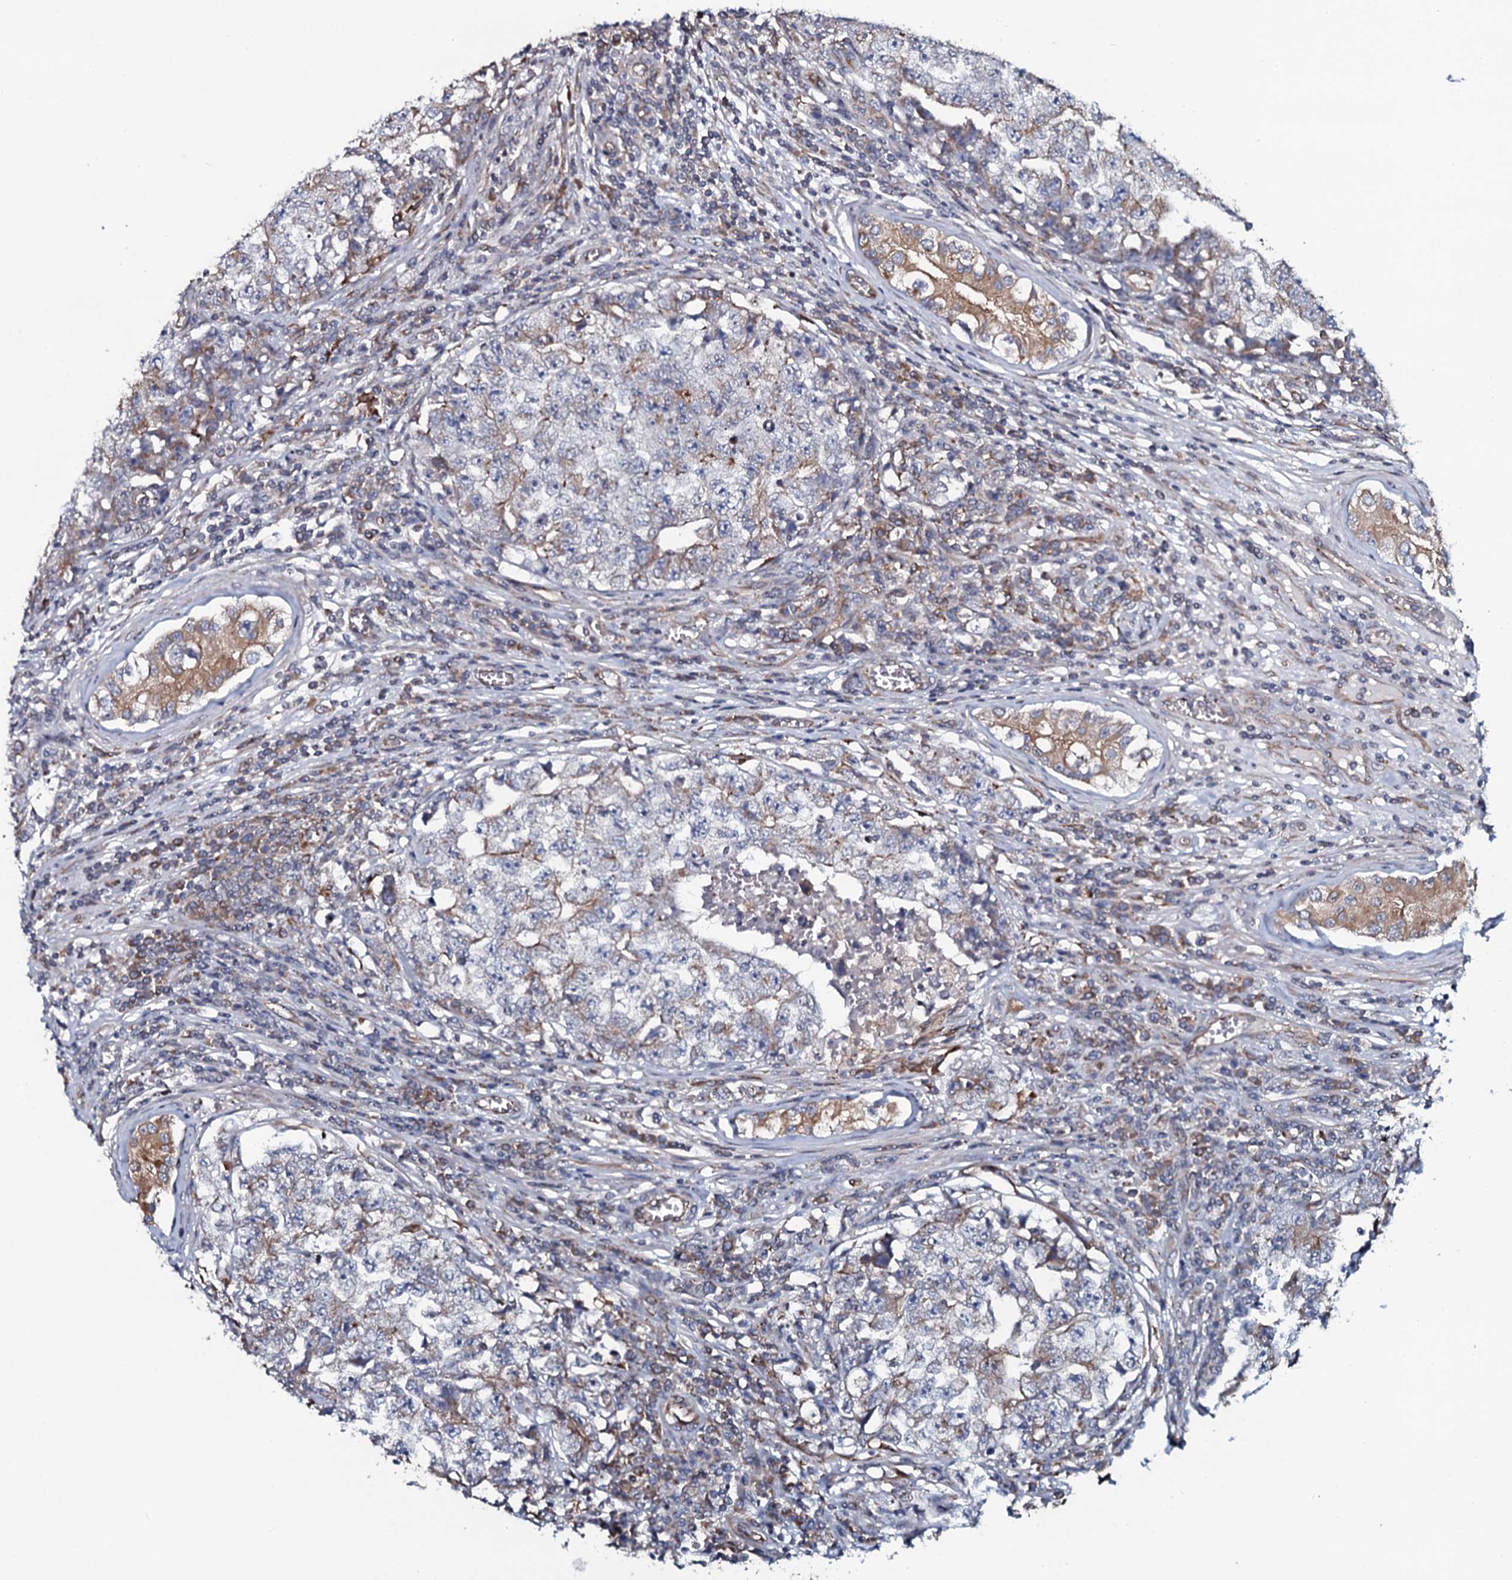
{"staining": {"intensity": "weak", "quantity": "<25%", "location": "cytoplasmic/membranous"}, "tissue": "testis cancer", "cell_type": "Tumor cells", "image_type": "cancer", "snomed": [{"axis": "morphology", "description": "Carcinoma, Embryonal, NOS"}, {"axis": "topography", "description": "Testis"}], "caption": "Testis embryonal carcinoma was stained to show a protein in brown. There is no significant positivity in tumor cells.", "gene": "TMEM151A", "patient": {"sex": "male", "age": 17}}